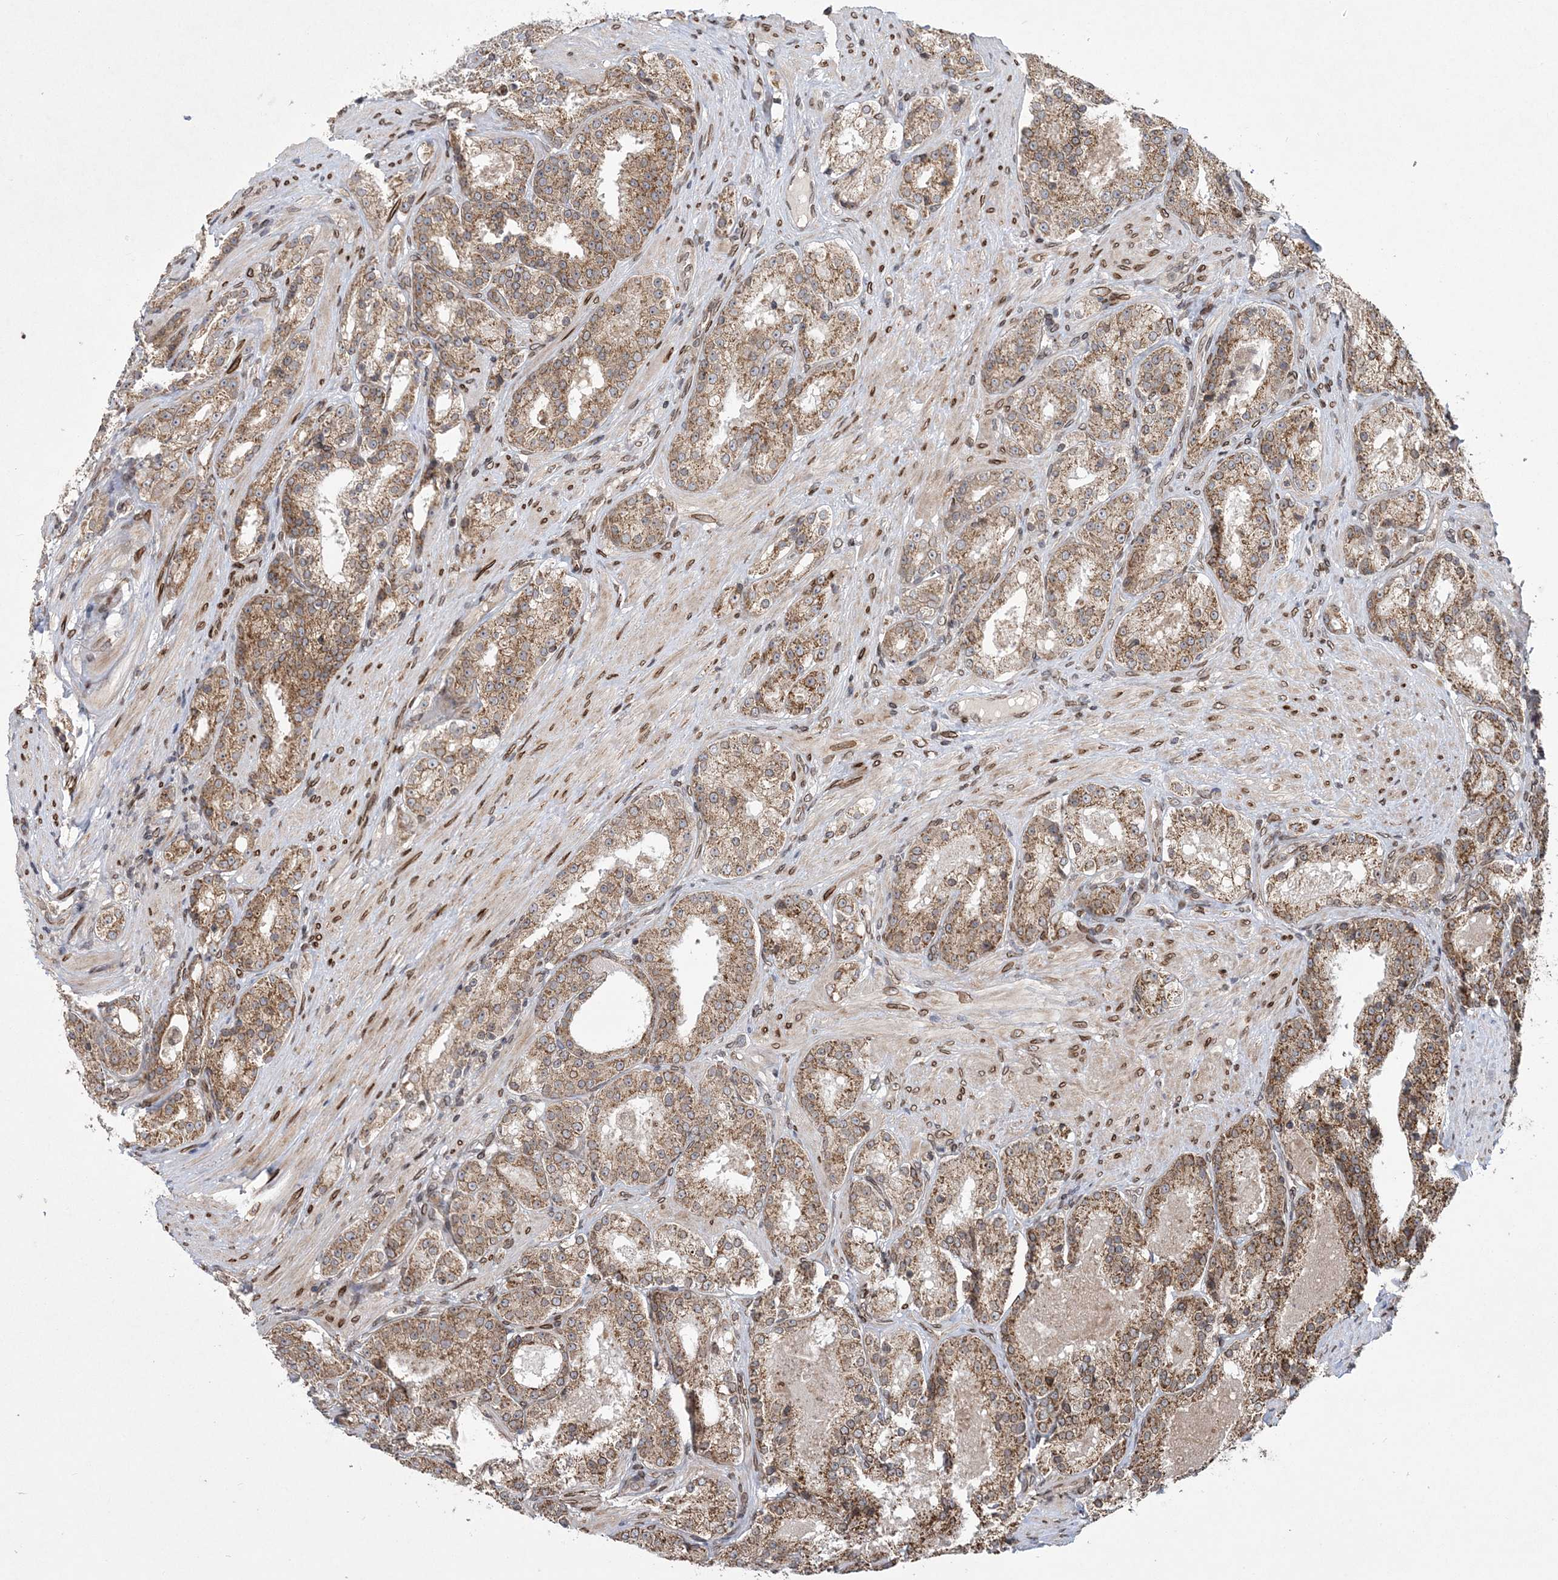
{"staining": {"intensity": "moderate", "quantity": ">75%", "location": "cytoplasmic/membranous"}, "tissue": "prostate cancer", "cell_type": "Tumor cells", "image_type": "cancer", "snomed": [{"axis": "morphology", "description": "Adenocarcinoma, High grade"}, {"axis": "topography", "description": "Prostate"}], "caption": "Immunohistochemical staining of human prostate adenocarcinoma (high-grade) demonstrates medium levels of moderate cytoplasmic/membranous expression in approximately >75% of tumor cells. (Stains: DAB (3,3'-diaminobenzidine) in brown, nuclei in blue, Microscopy: brightfield microscopy at high magnification).", "gene": "DNAJC27", "patient": {"sex": "male", "age": 60}}